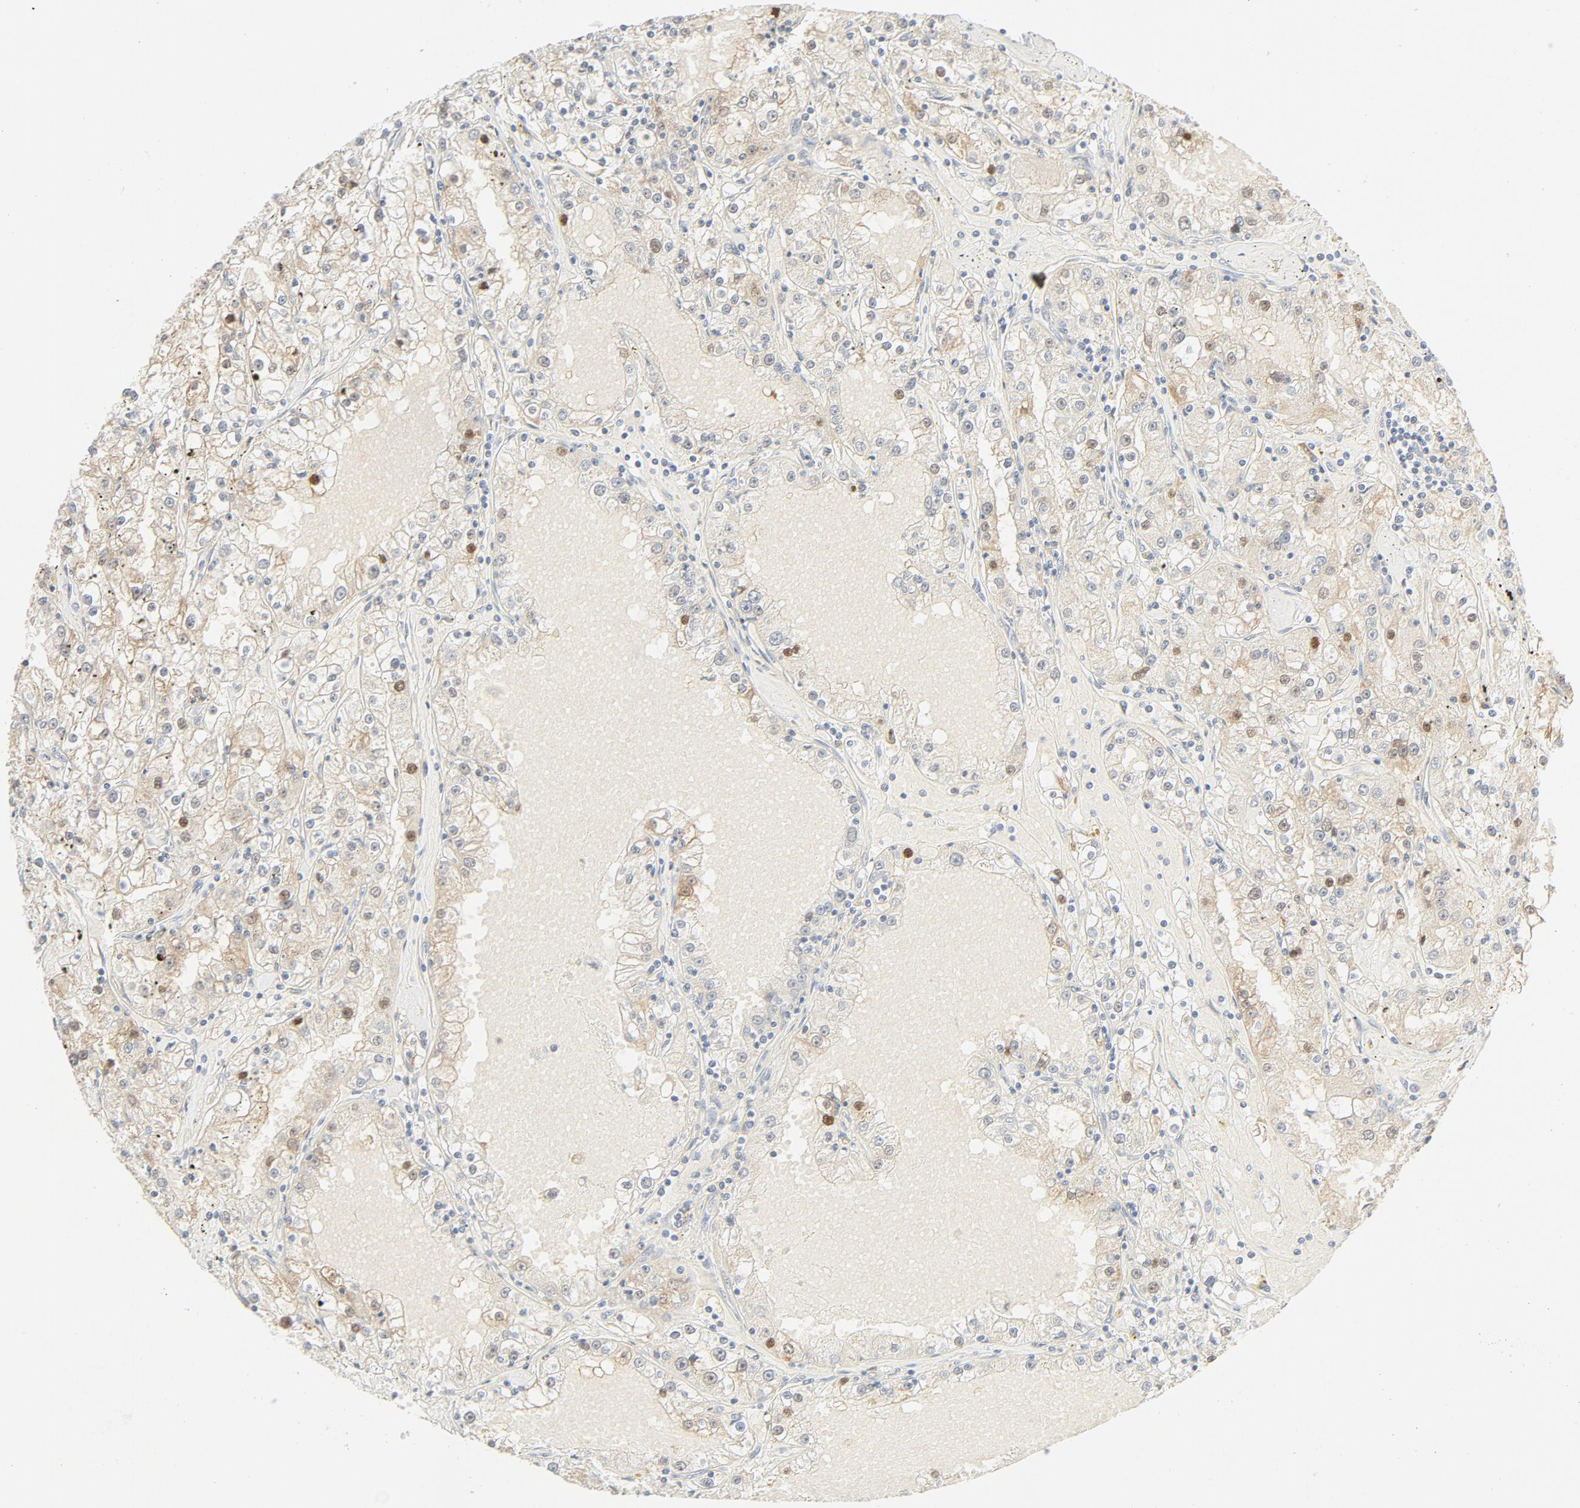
{"staining": {"intensity": "moderate", "quantity": "25%-75%", "location": "cytoplasmic/membranous"}, "tissue": "renal cancer", "cell_type": "Tumor cells", "image_type": "cancer", "snomed": [{"axis": "morphology", "description": "Adenocarcinoma, NOS"}, {"axis": "topography", "description": "Kidney"}], "caption": "A micrograph of human renal cancer (adenocarcinoma) stained for a protein displays moderate cytoplasmic/membranous brown staining in tumor cells. The protein is shown in brown color, while the nuclei are stained blue.", "gene": "PGM1", "patient": {"sex": "male", "age": 56}}